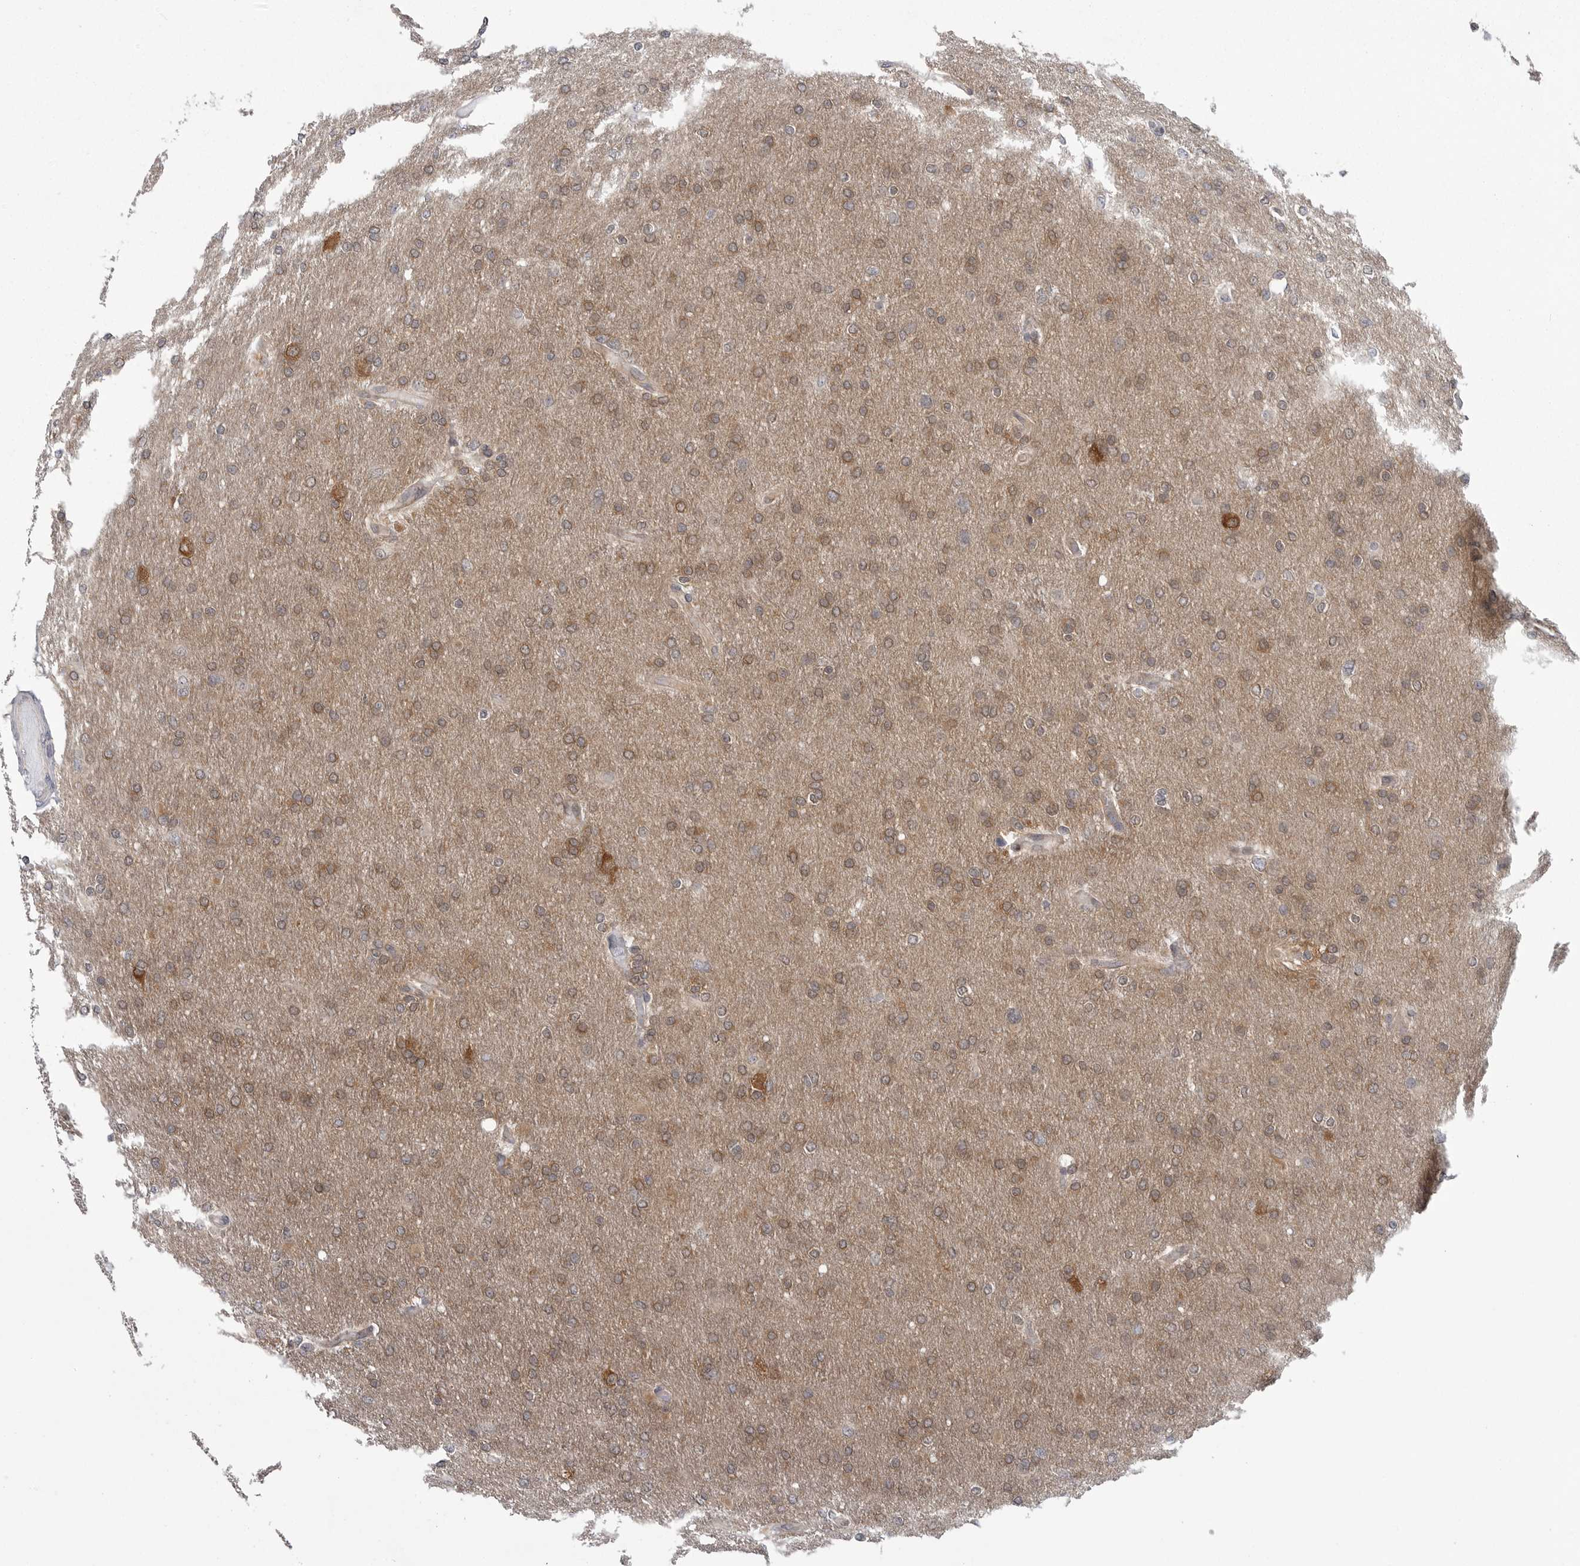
{"staining": {"intensity": "moderate", "quantity": ">75%", "location": "cytoplasmic/membranous"}, "tissue": "glioma", "cell_type": "Tumor cells", "image_type": "cancer", "snomed": [{"axis": "morphology", "description": "Glioma, malignant, High grade"}, {"axis": "topography", "description": "Cerebral cortex"}], "caption": "IHC staining of high-grade glioma (malignant), which displays medium levels of moderate cytoplasmic/membranous positivity in approximately >75% of tumor cells indicating moderate cytoplasmic/membranous protein staining. The staining was performed using DAB (brown) for protein detection and nuclei were counterstained in hematoxylin (blue).", "gene": "CACYBP", "patient": {"sex": "female", "age": 36}}